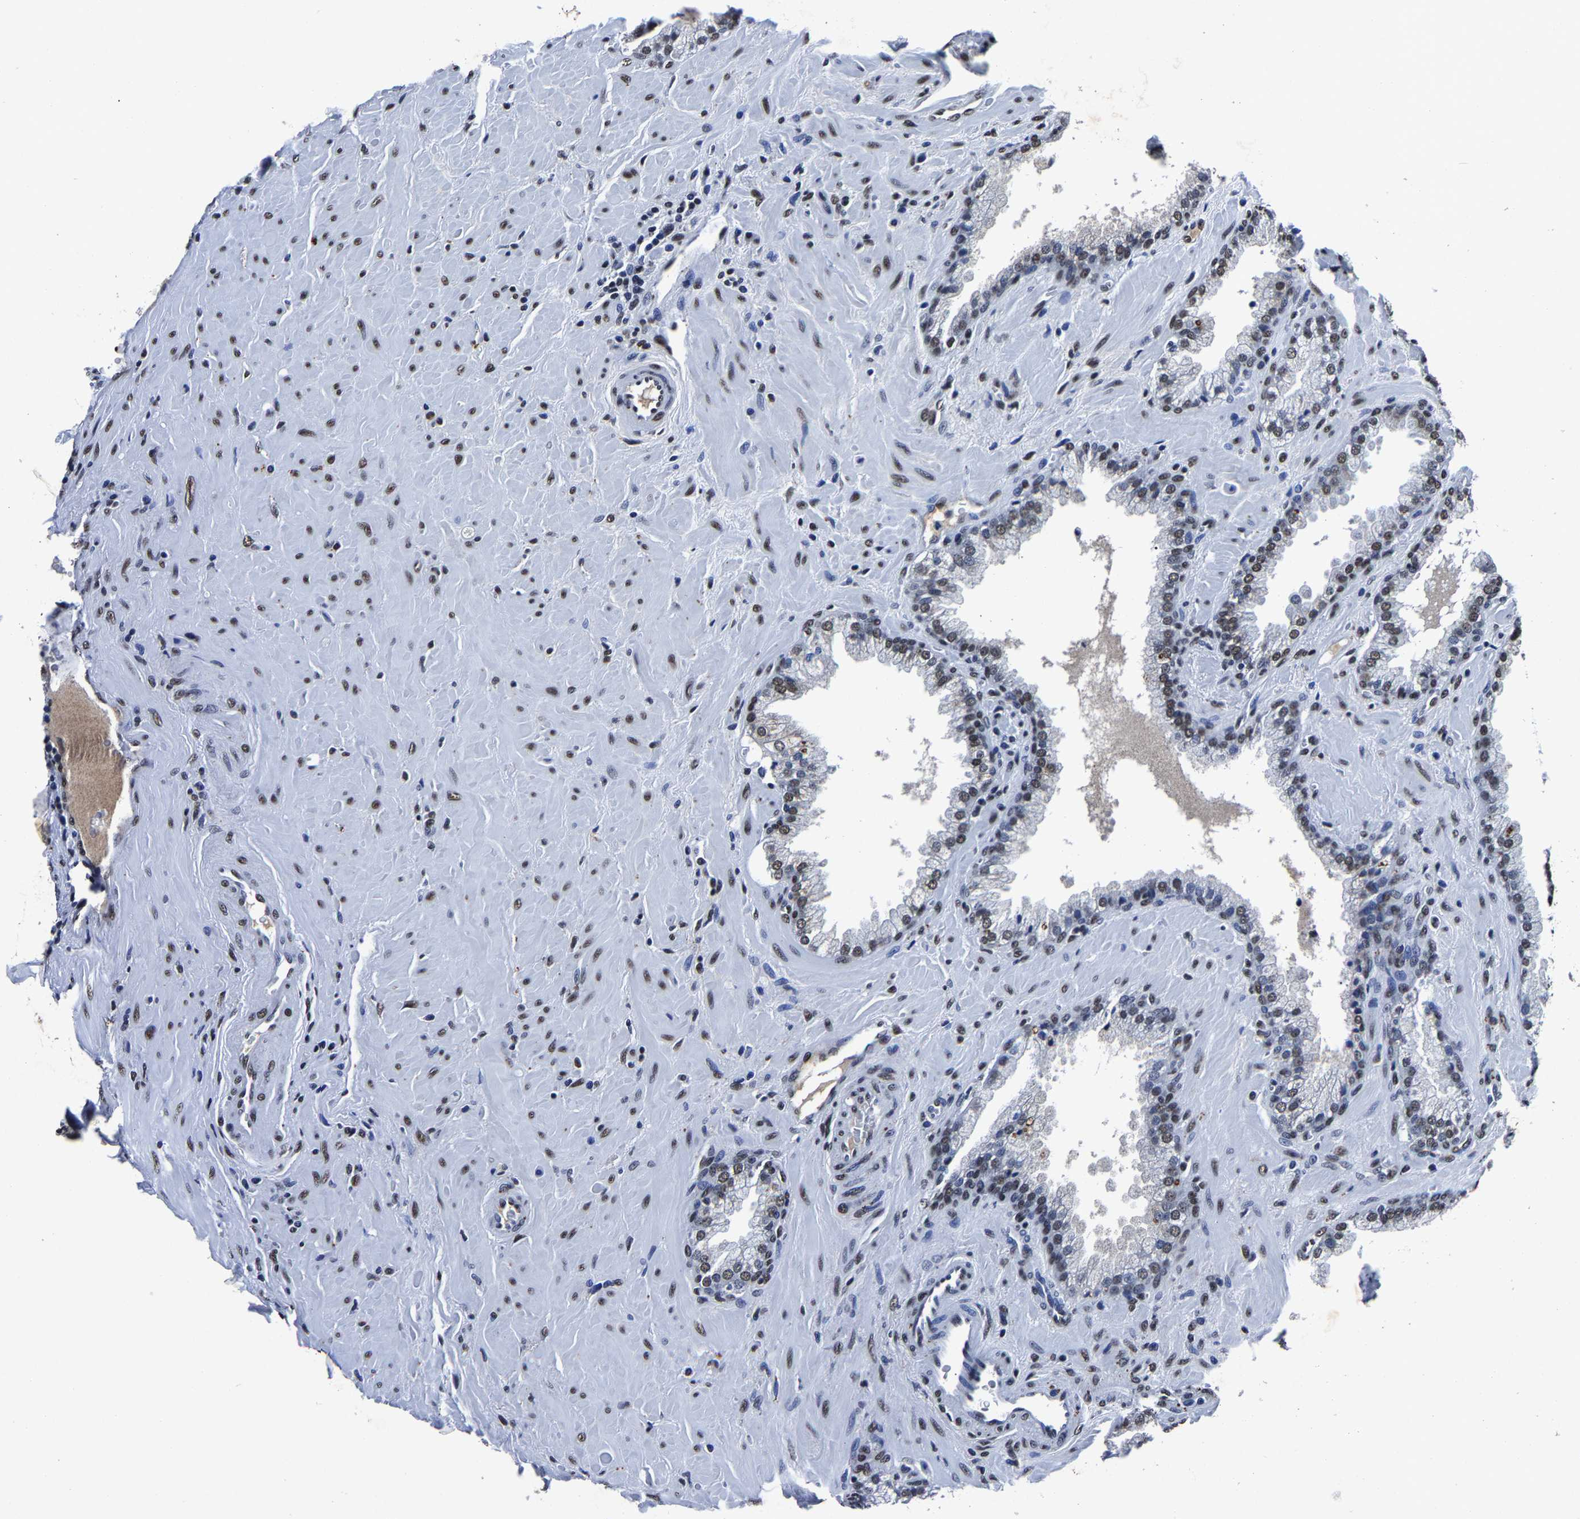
{"staining": {"intensity": "moderate", "quantity": "25%-75%", "location": "nuclear"}, "tissue": "prostate cancer", "cell_type": "Tumor cells", "image_type": "cancer", "snomed": [{"axis": "morphology", "description": "Adenocarcinoma, Low grade"}, {"axis": "topography", "description": "Prostate"}], "caption": "This is a histology image of immunohistochemistry (IHC) staining of adenocarcinoma (low-grade) (prostate), which shows moderate positivity in the nuclear of tumor cells.", "gene": "RBM45", "patient": {"sex": "male", "age": 71}}